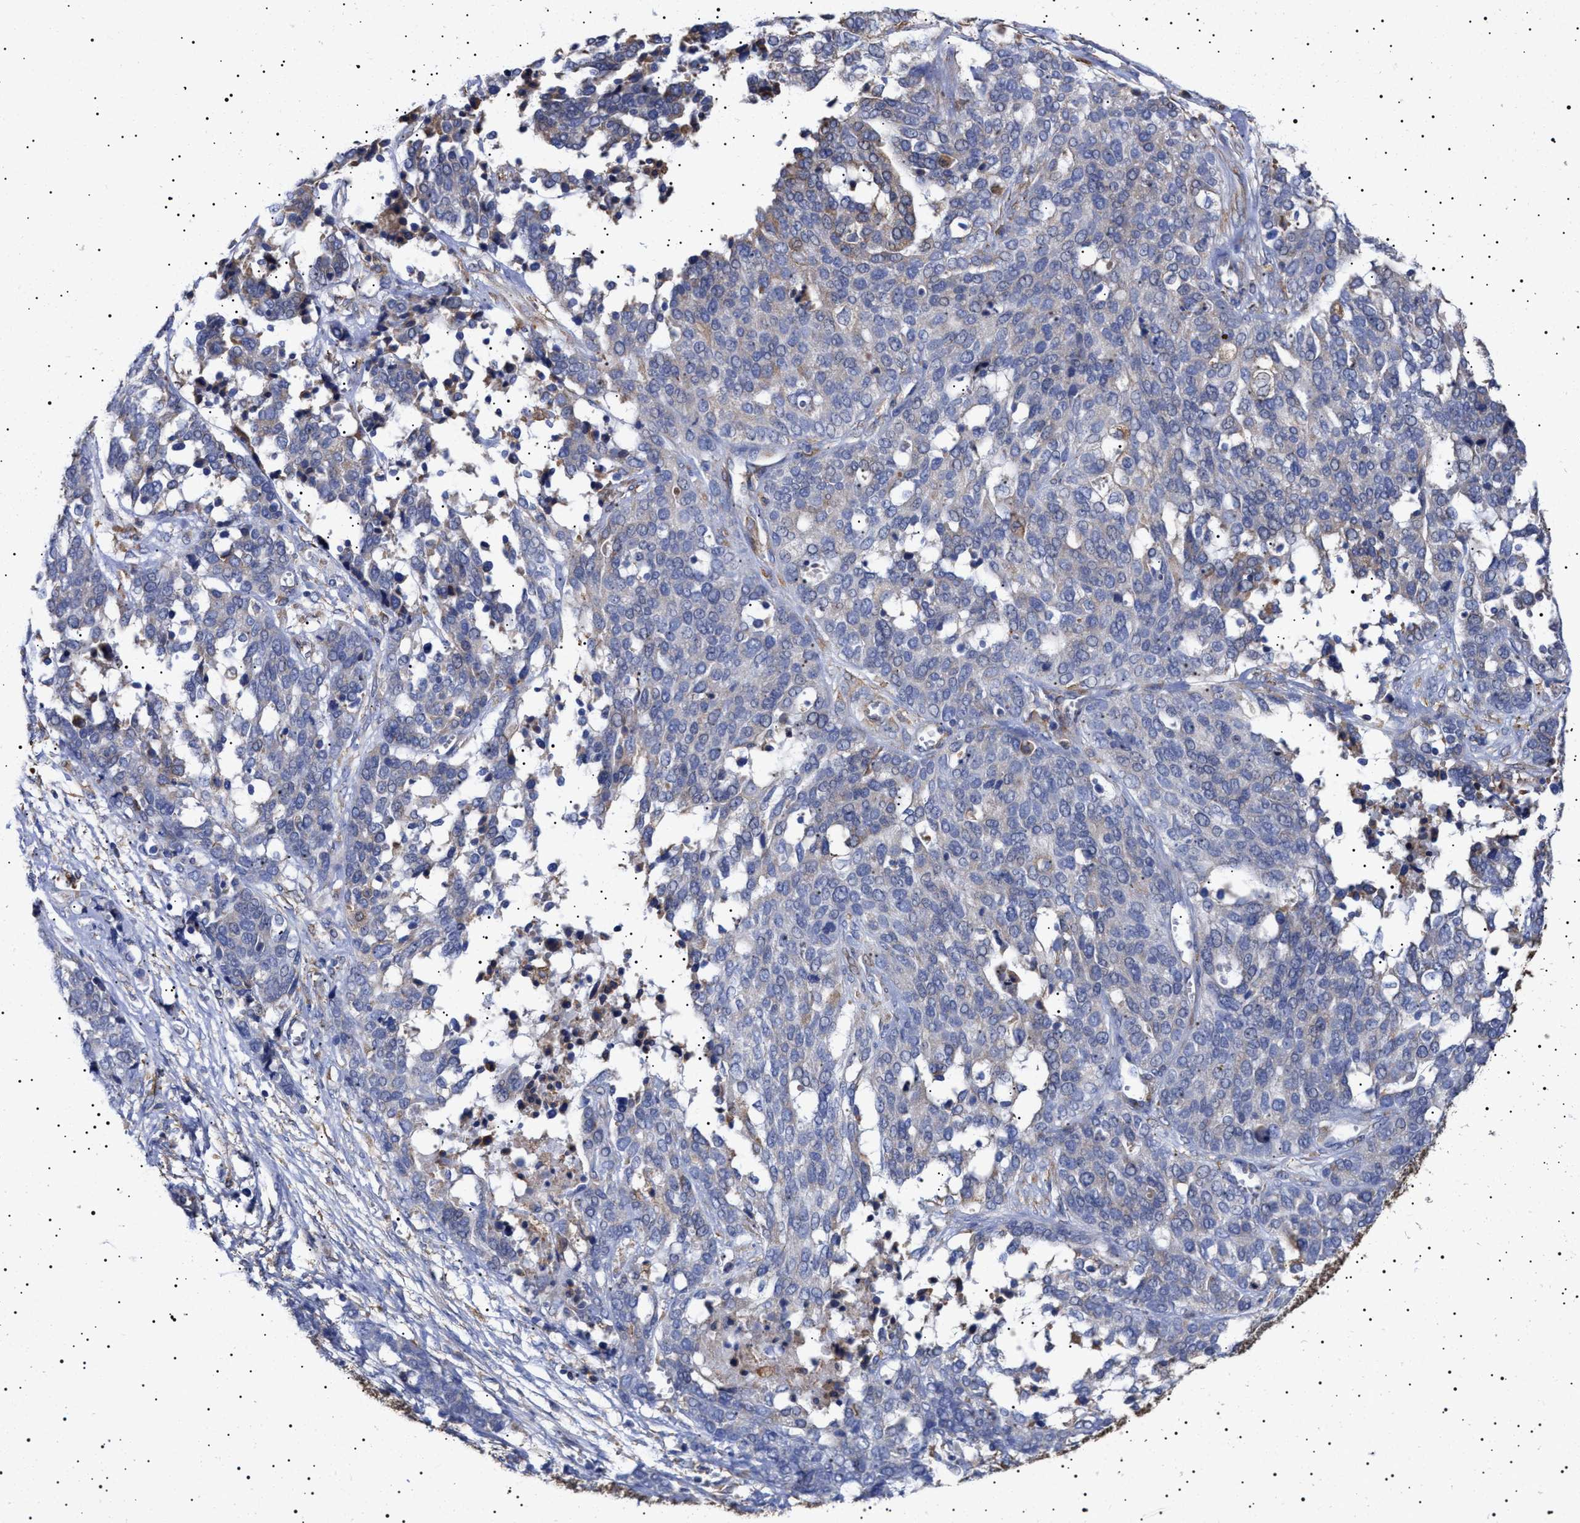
{"staining": {"intensity": "negative", "quantity": "none", "location": "none"}, "tissue": "ovarian cancer", "cell_type": "Tumor cells", "image_type": "cancer", "snomed": [{"axis": "morphology", "description": "Cystadenocarcinoma, serous, NOS"}, {"axis": "topography", "description": "Ovary"}], "caption": "DAB immunohistochemical staining of human ovarian cancer reveals no significant staining in tumor cells.", "gene": "ERCC6L2", "patient": {"sex": "female", "age": 44}}